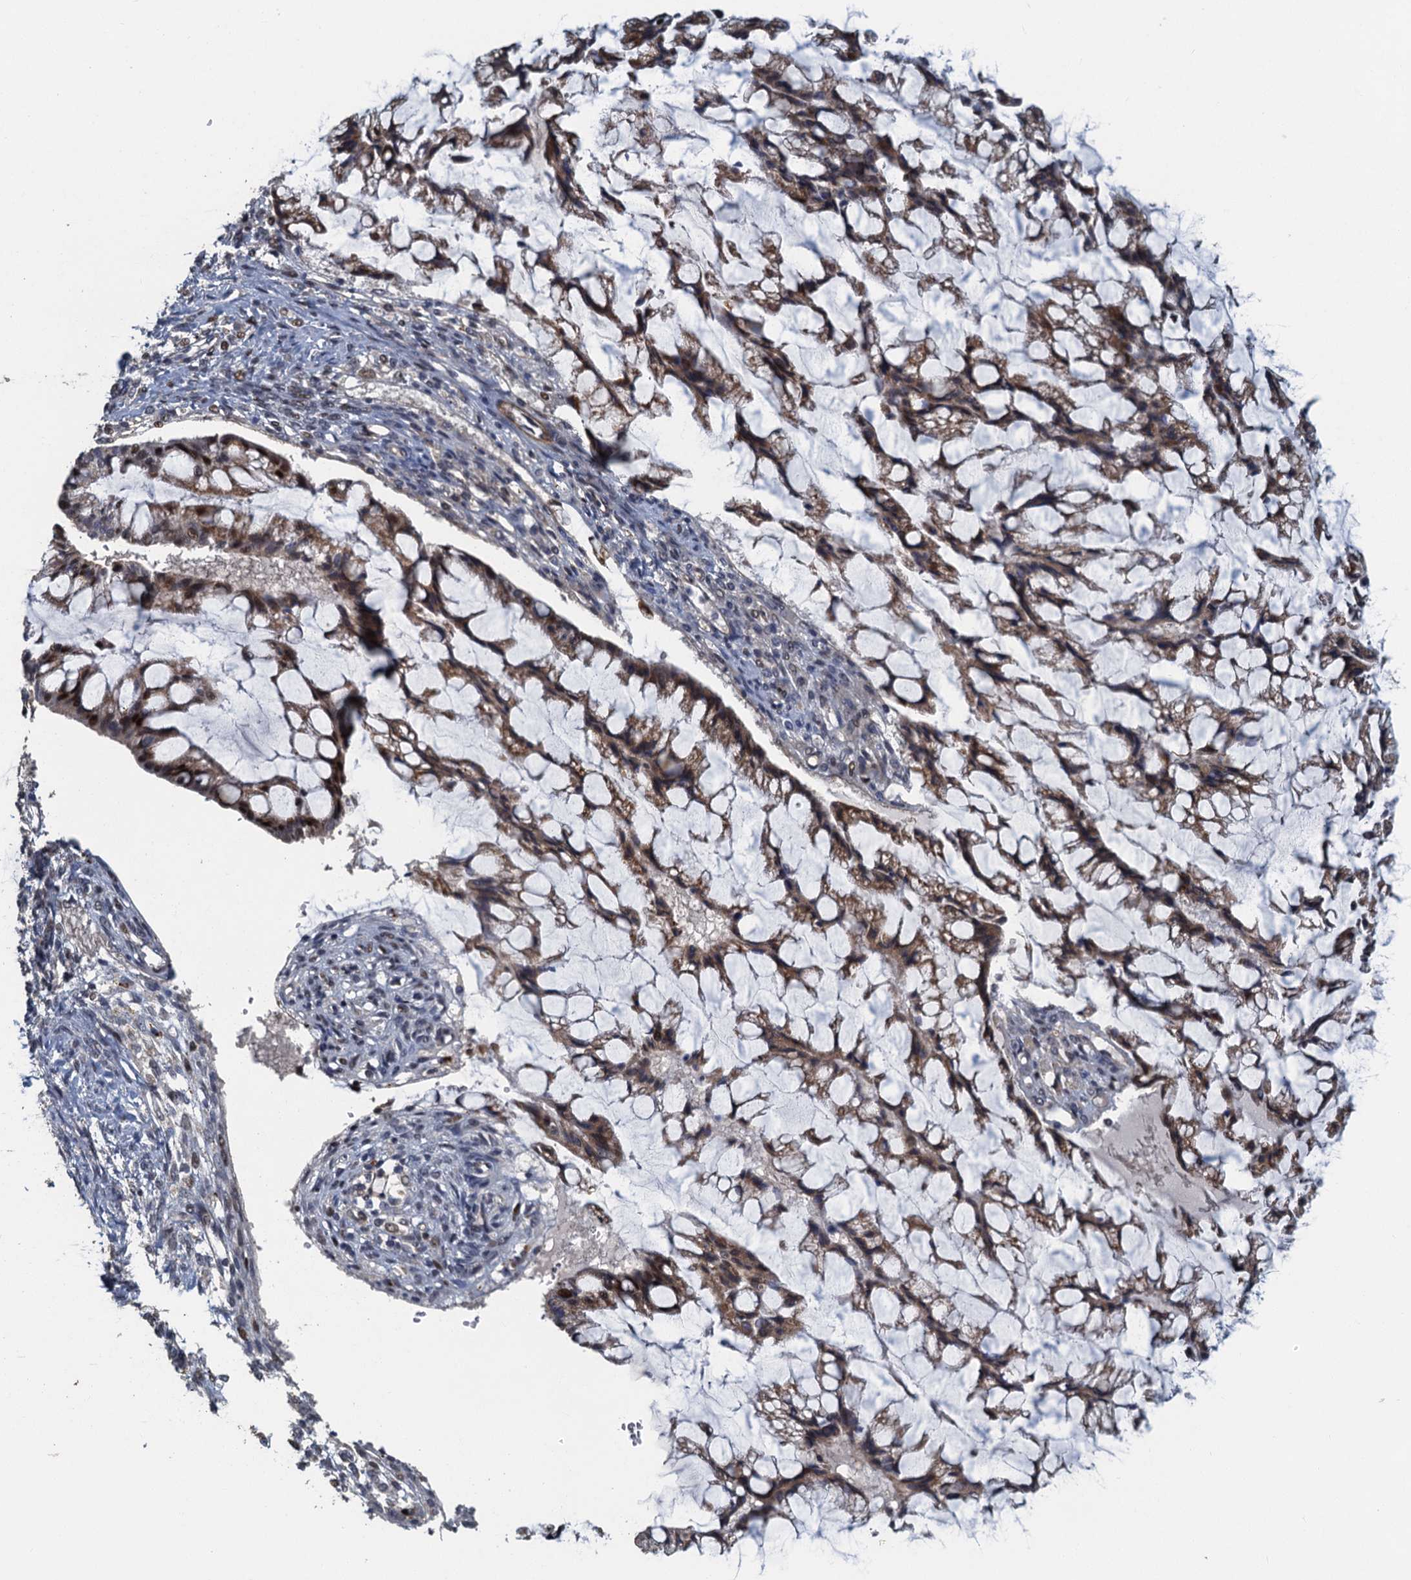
{"staining": {"intensity": "moderate", "quantity": ">75%", "location": "cytoplasmic/membranous,nuclear"}, "tissue": "ovarian cancer", "cell_type": "Tumor cells", "image_type": "cancer", "snomed": [{"axis": "morphology", "description": "Cystadenocarcinoma, mucinous, NOS"}, {"axis": "topography", "description": "Ovary"}], "caption": "The micrograph demonstrates a brown stain indicating the presence of a protein in the cytoplasmic/membranous and nuclear of tumor cells in ovarian mucinous cystadenocarcinoma.", "gene": "AGRN", "patient": {"sex": "female", "age": 73}}